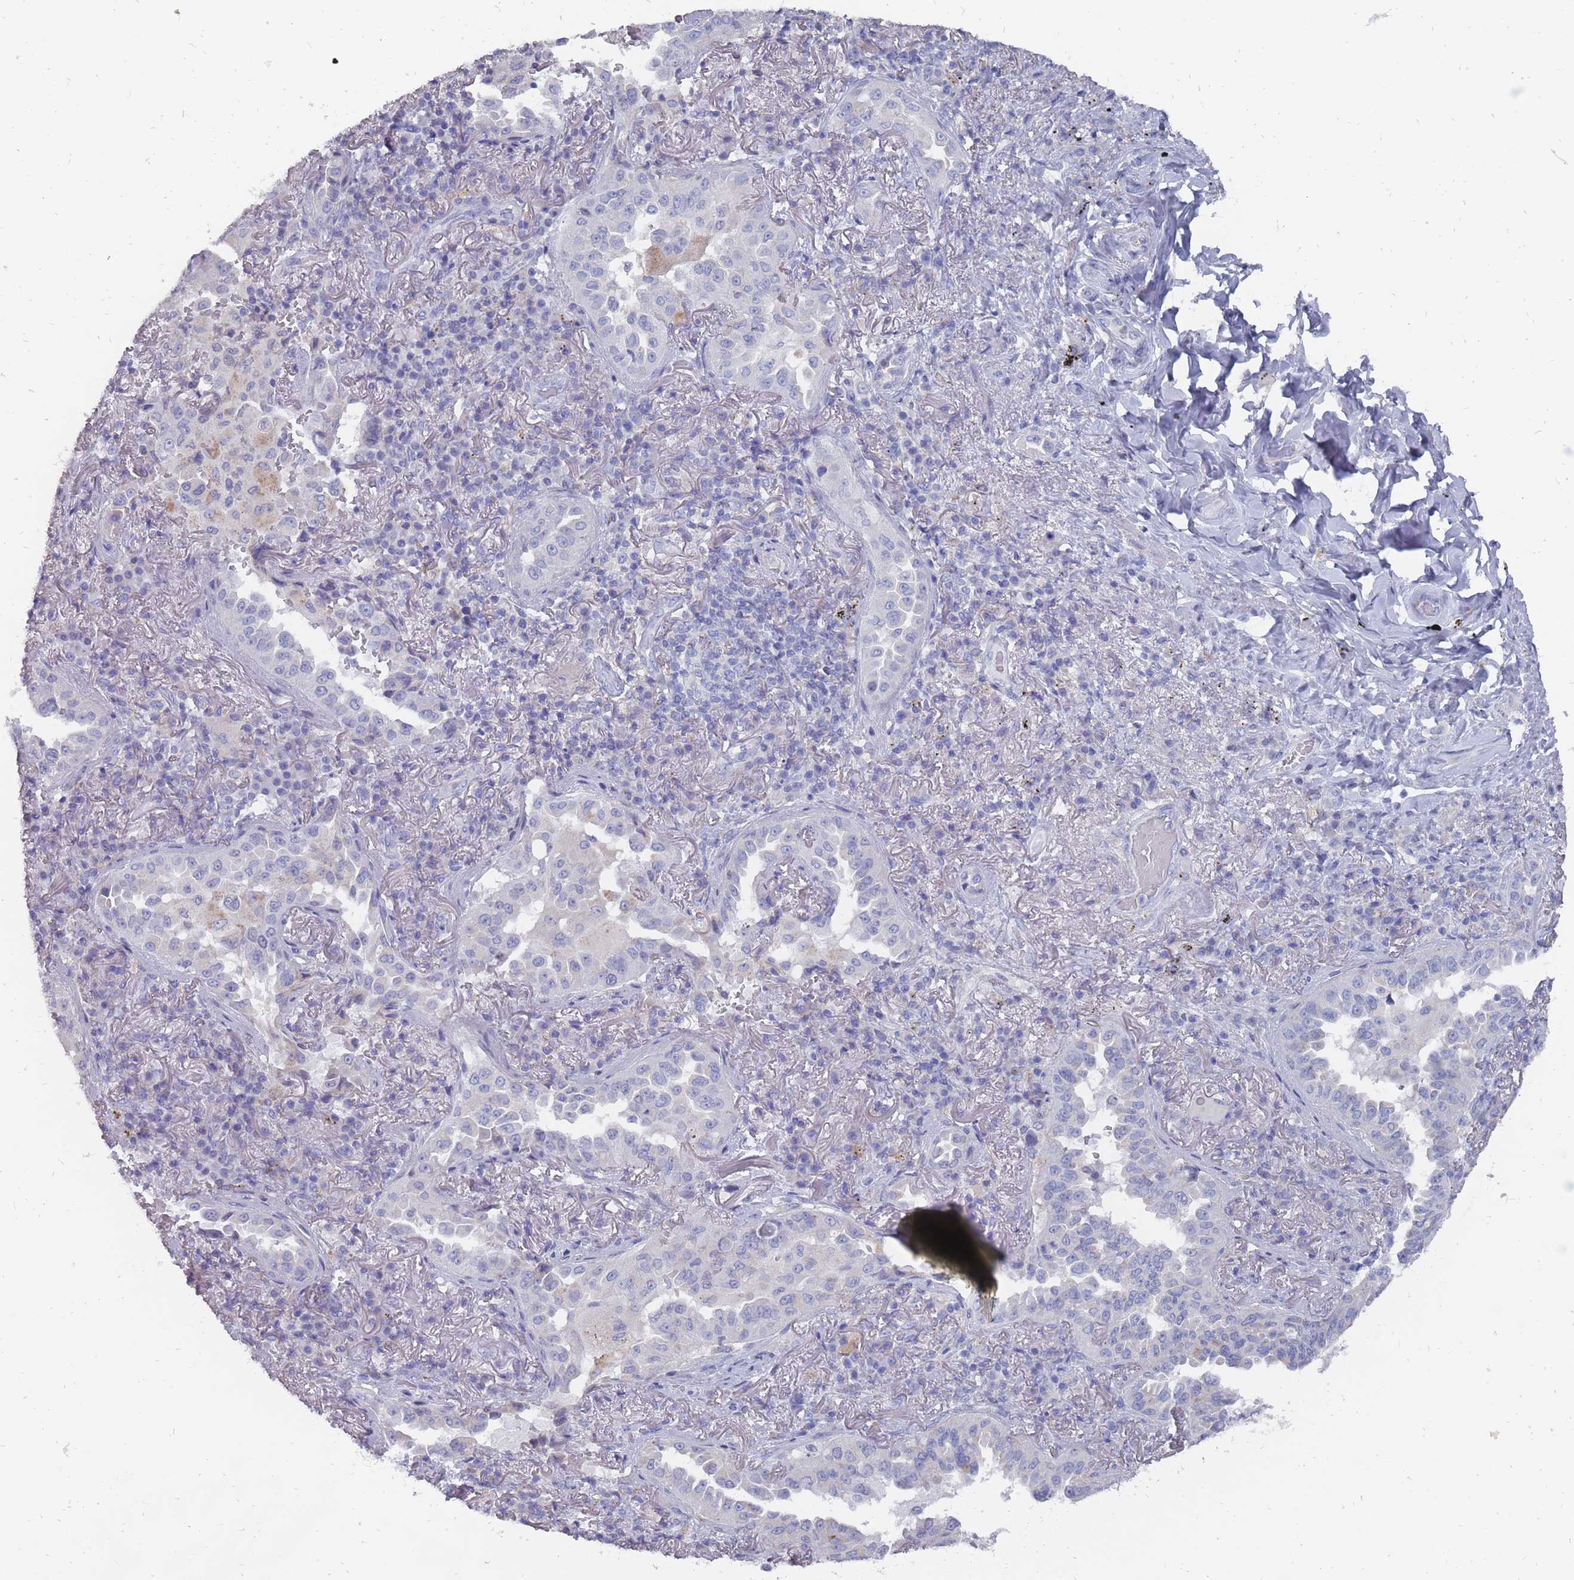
{"staining": {"intensity": "negative", "quantity": "none", "location": "none"}, "tissue": "lung cancer", "cell_type": "Tumor cells", "image_type": "cancer", "snomed": [{"axis": "morphology", "description": "Adenocarcinoma, NOS"}, {"axis": "topography", "description": "Lung"}], "caption": "This is a micrograph of IHC staining of lung cancer (adenocarcinoma), which shows no staining in tumor cells. The staining is performed using DAB brown chromogen with nuclei counter-stained in using hematoxylin.", "gene": "OTULINL", "patient": {"sex": "female", "age": 69}}